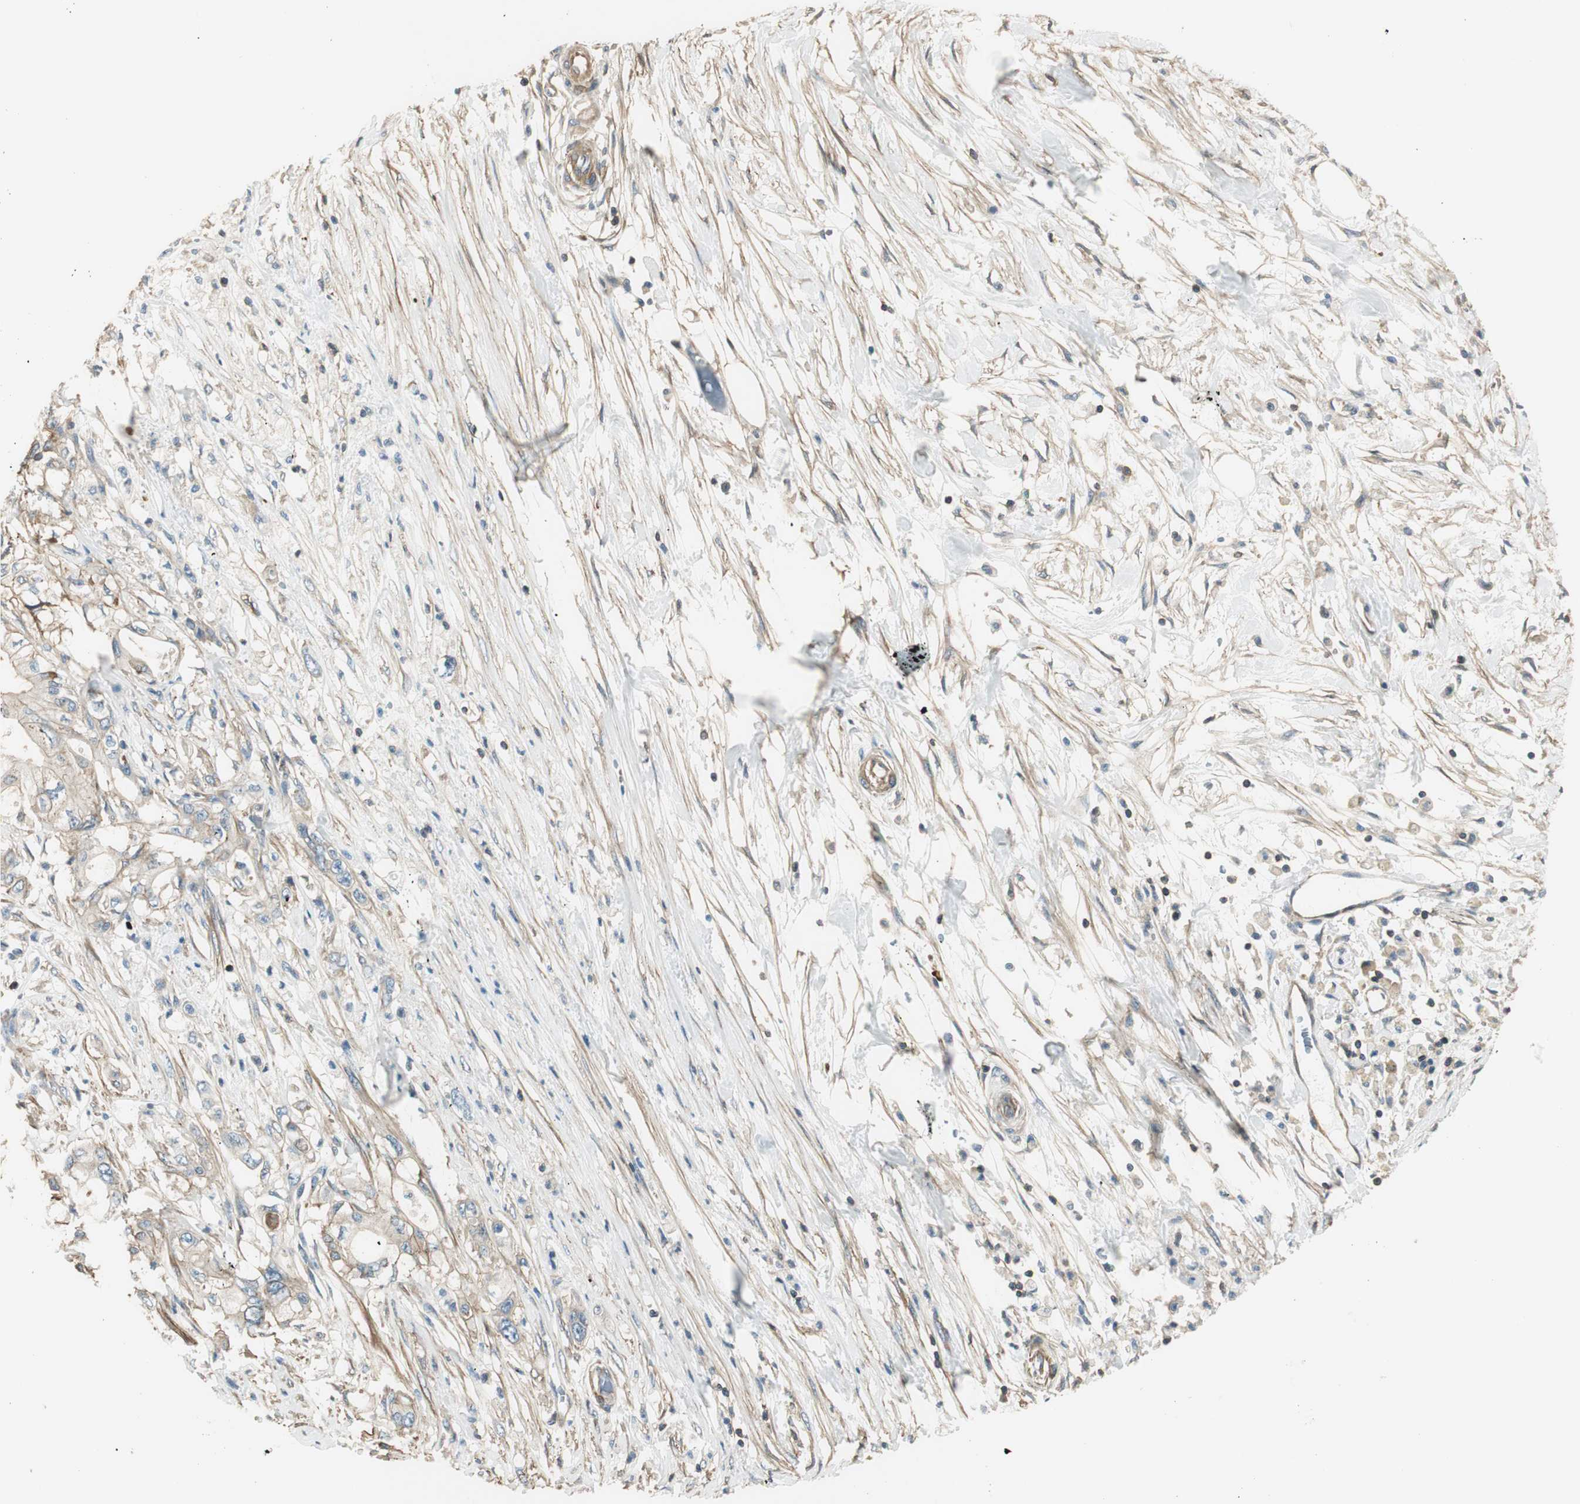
{"staining": {"intensity": "weak", "quantity": "25%-75%", "location": "cytoplasmic/membranous"}, "tissue": "pancreatic cancer", "cell_type": "Tumor cells", "image_type": "cancer", "snomed": [{"axis": "morphology", "description": "Adenocarcinoma, NOS"}, {"axis": "topography", "description": "Pancreas"}], "caption": "An immunohistochemistry (IHC) histopathology image of tumor tissue is shown. Protein staining in brown labels weak cytoplasmic/membranous positivity in pancreatic cancer (adenocarcinoma) within tumor cells.", "gene": "PI4K2B", "patient": {"sex": "male", "age": 79}}